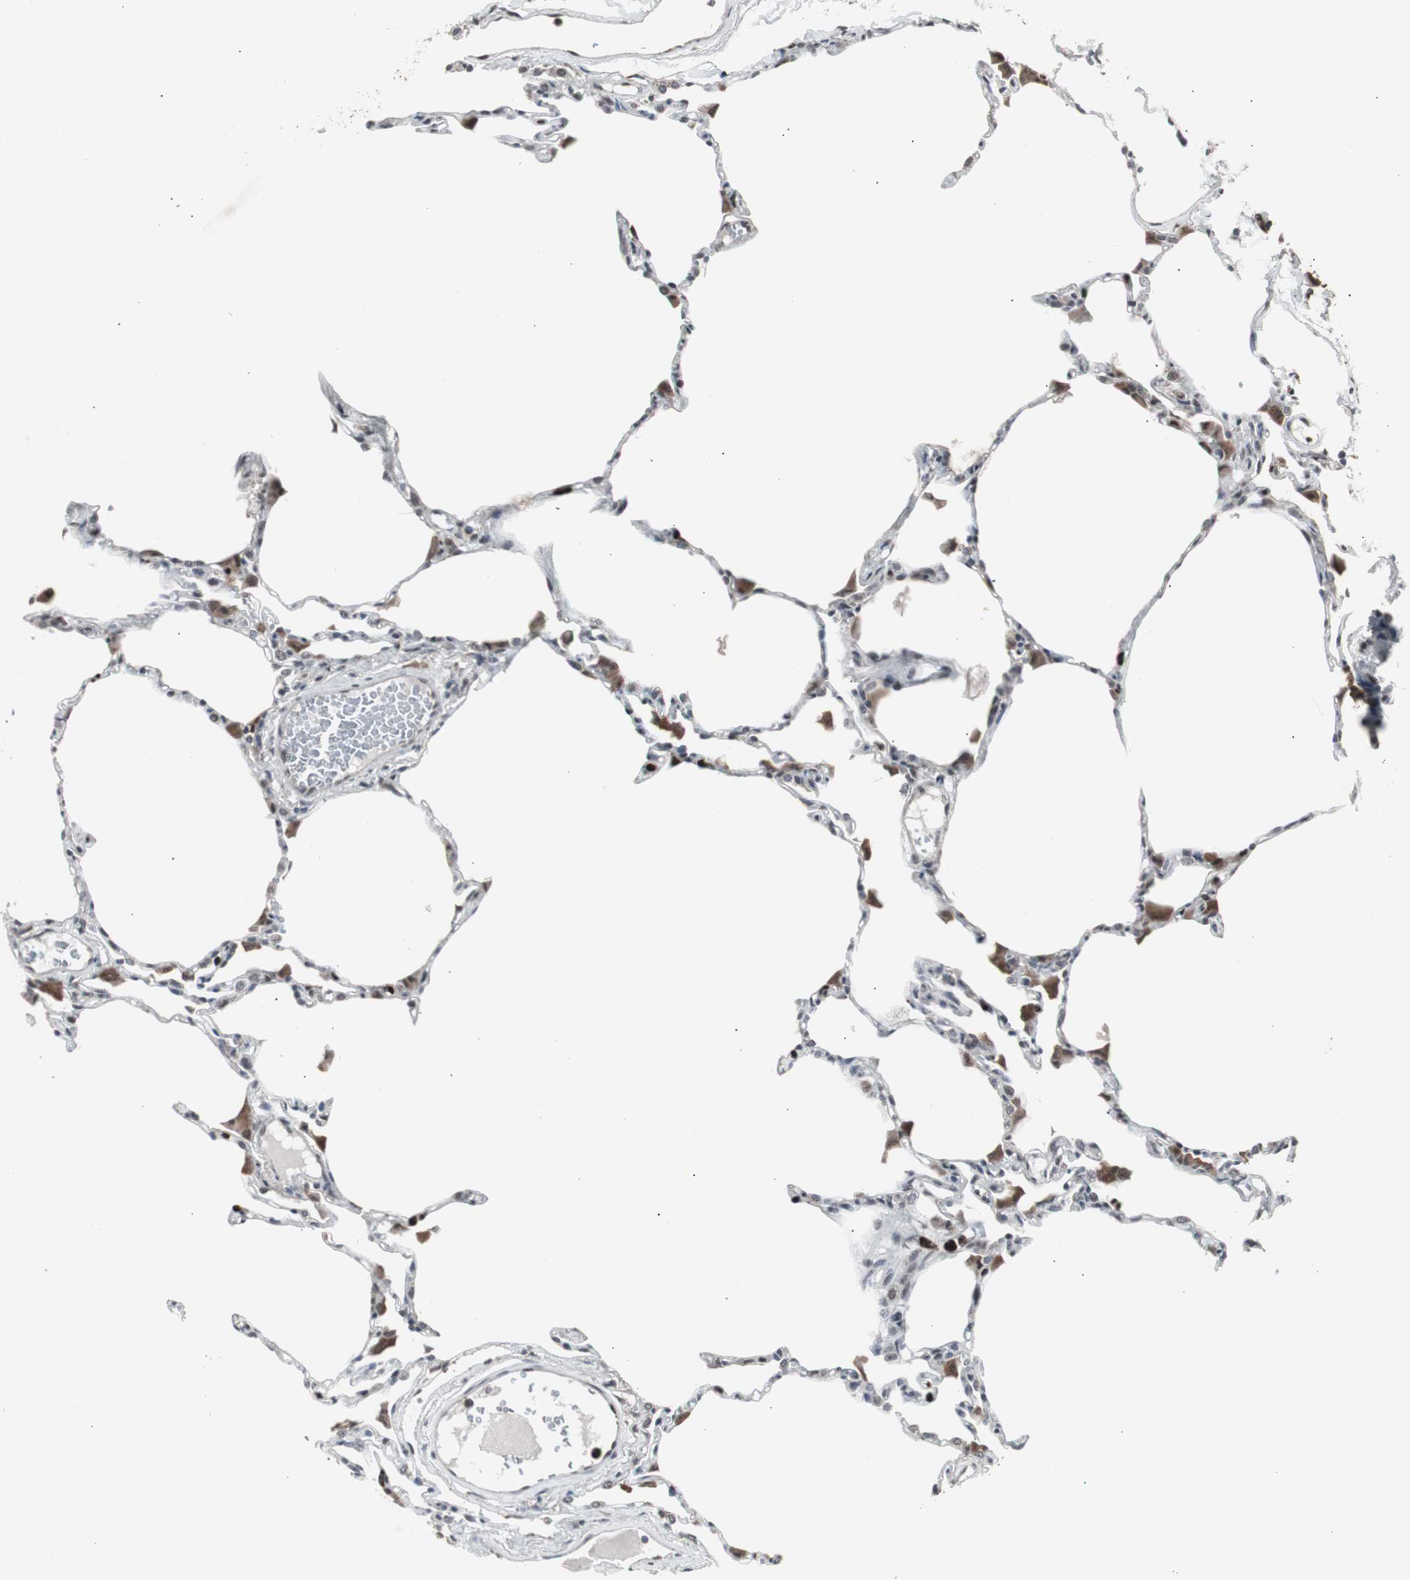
{"staining": {"intensity": "moderate", "quantity": "25%-75%", "location": "nuclear"}, "tissue": "lung", "cell_type": "Alveolar cells", "image_type": "normal", "snomed": [{"axis": "morphology", "description": "Normal tissue, NOS"}, {"axis": "topography", "description": "Lung"}], "caption": "This image exhibits IHC staining of unremarkable lung, with medium moderate nuclear staining in about 25%-75% of alveolar cells.", "gene": "RXRA", "patient": {"sex": "female", "age": 49}}